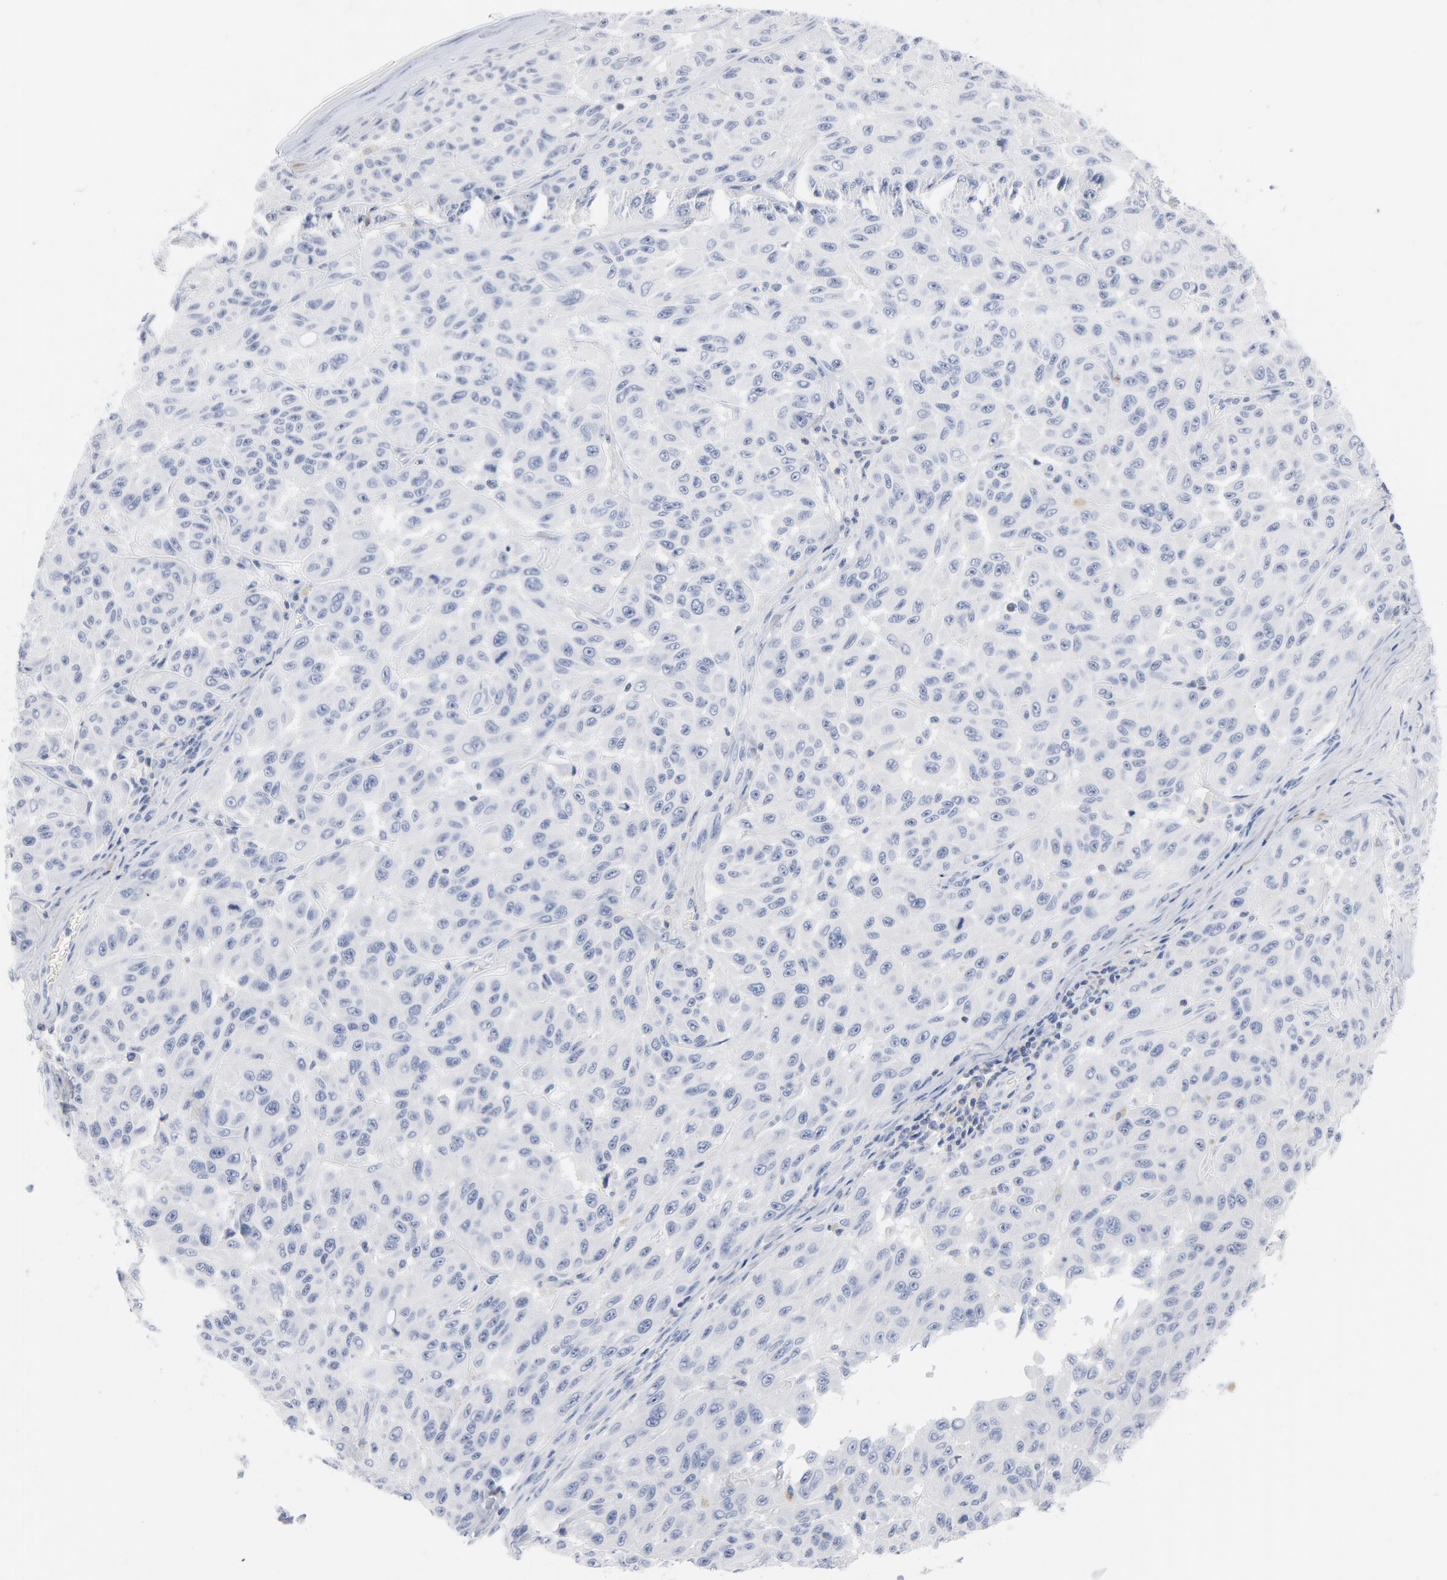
{"staining": {"intensity": "negative", "quantity": "none", "location": "none"}, "tissue": "melanoma", "cell_type": "Tumor cells", "image_type": "cancer", "snomed": [{"axis": "morphology", "description": "Malignant melanoma, NOS"}, {"axis": "topography", "description": "Skin"}], "caption": "The immunohistochemistry histopathology image has no significant expression in tumor cells of melanoma tissue.", "gene": "PTK2B", "patient": {"sex": "male", "age": 30}}